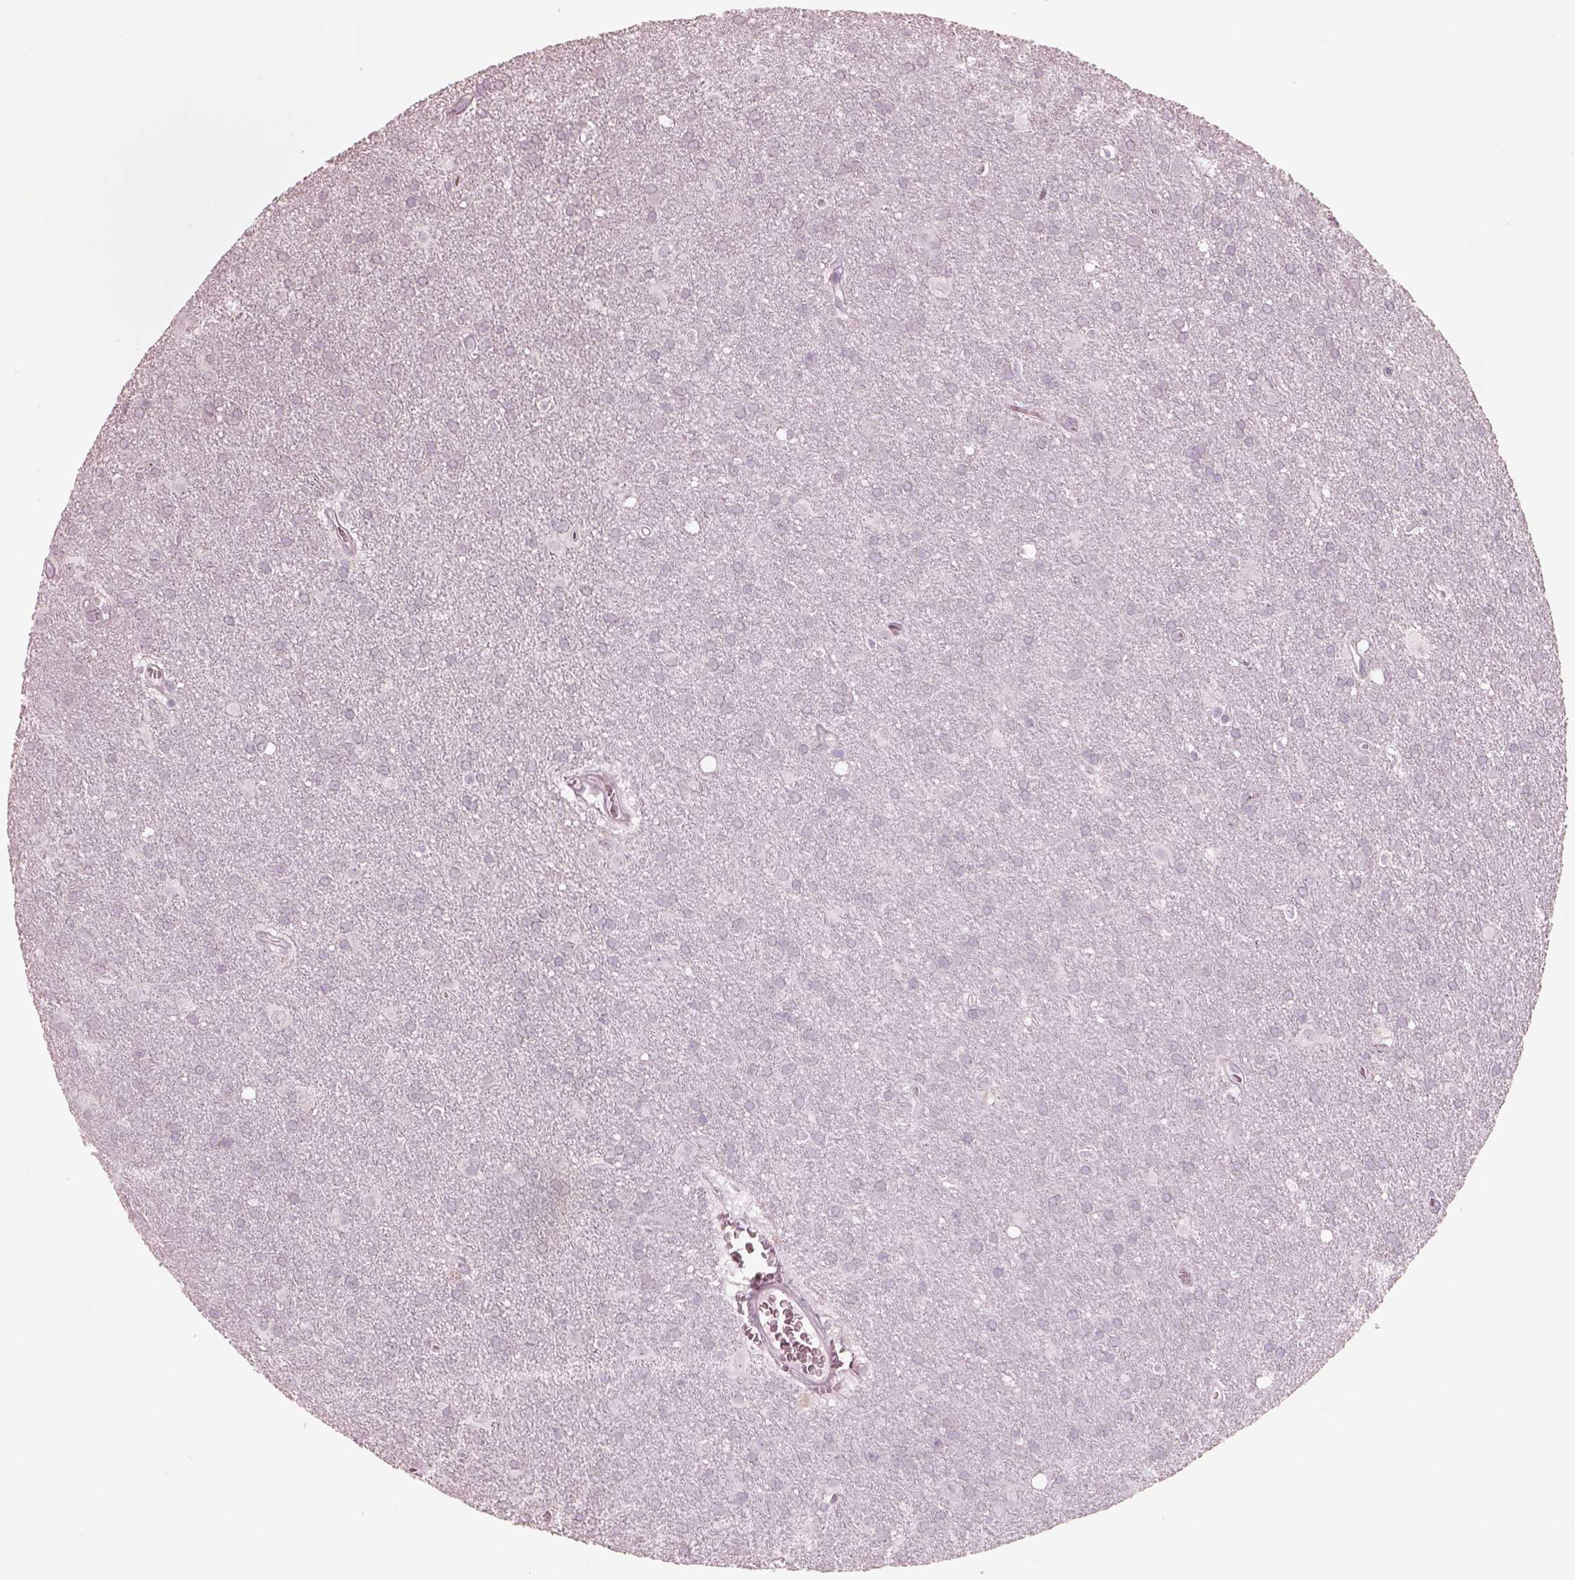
{"staining": {"intensity": "negative", "quantity": "none", "location": "none"}, "tissue": "glioma", "cell_type": "Tumor cells", "image_type": "cancer", "snomed": [{"axis": "morphology", "description": "Glioma, malignant, Low grade"}, {"axis": "topography", "description": "Brain"}], "caption": "A high-resolution photomicrograph shows immunohistochemistry staining of low-grade glioma (malignant), which reveals no significant staining in tumor cells.", "gene": "KRTAP24-1", "patient": {"sex": "male", "age": 58}}